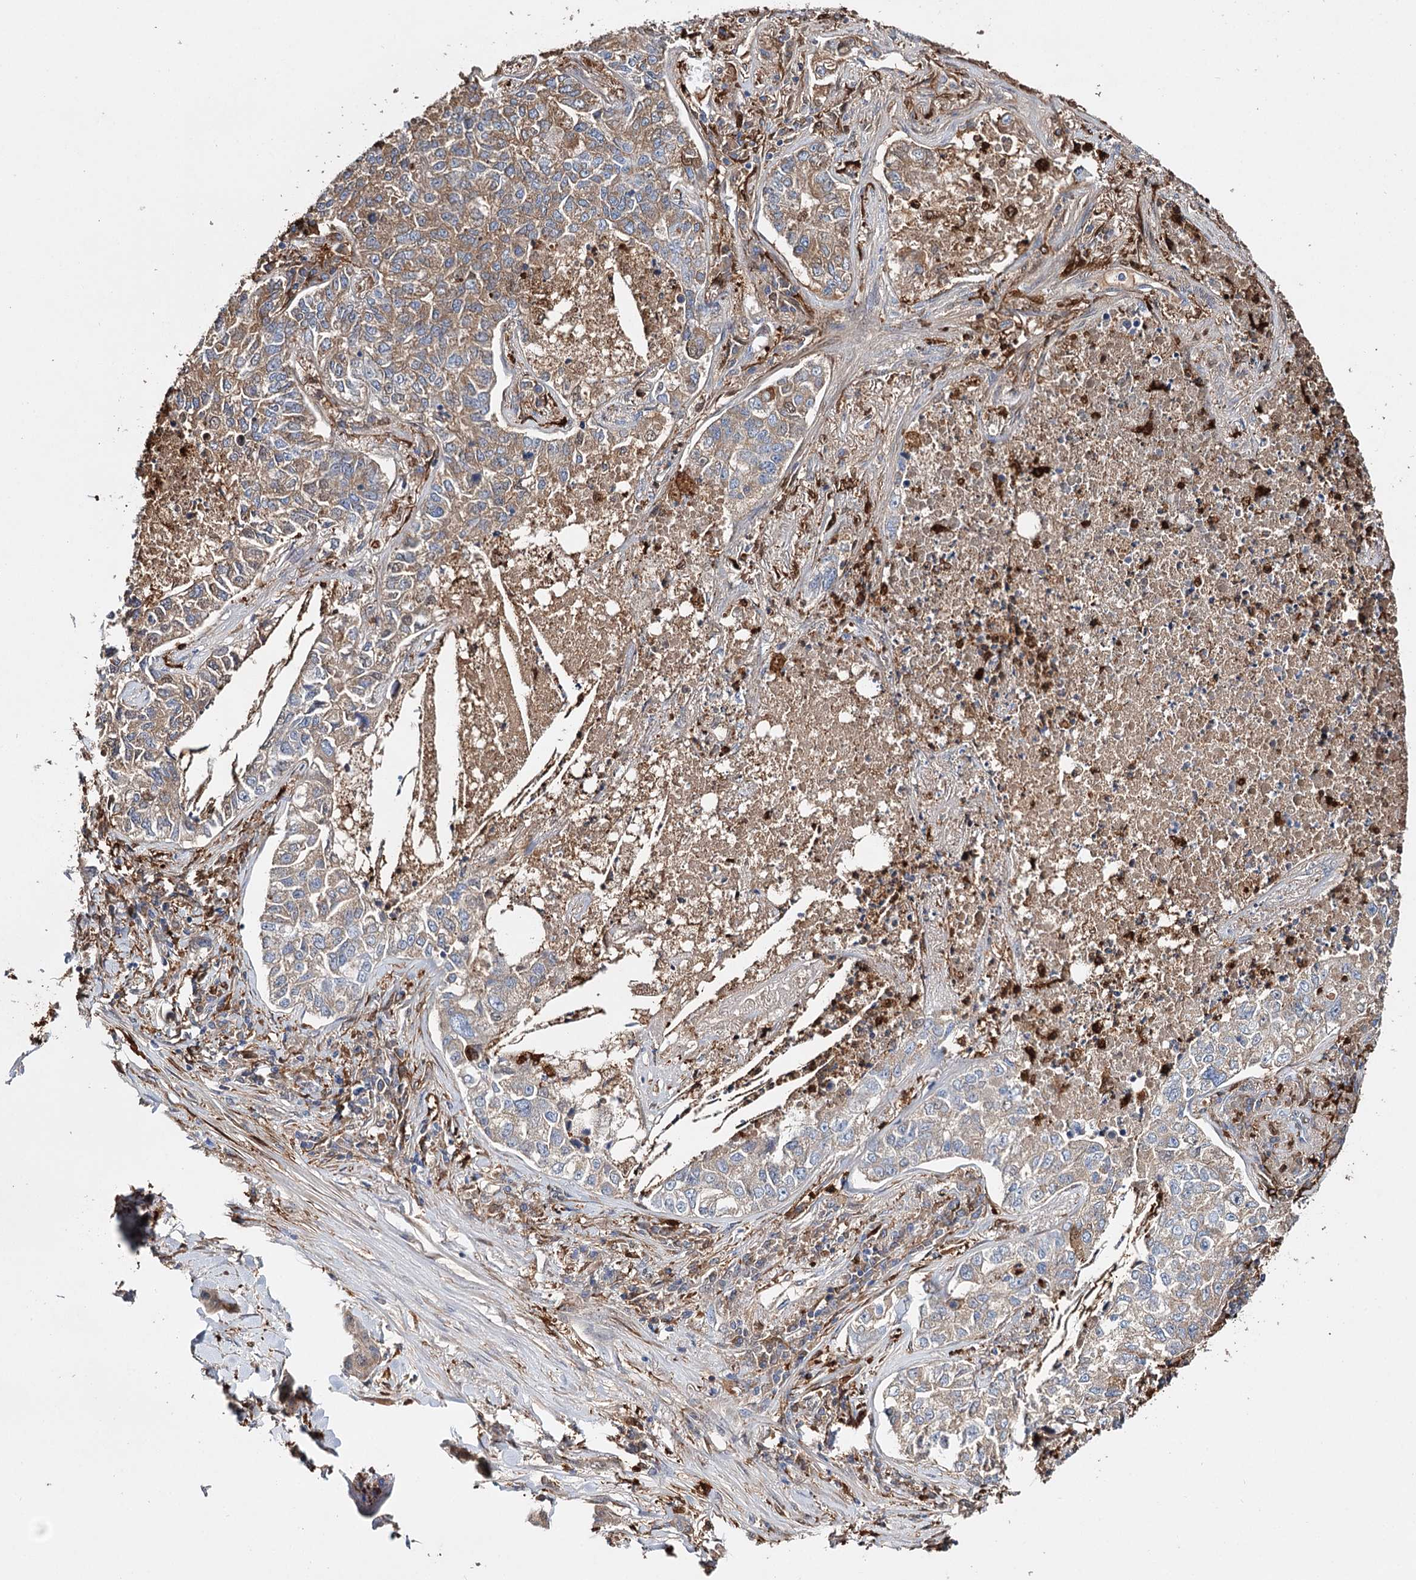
{"staining": {"intensity": "moderate", "quantity": ">75%", "location": "cytoplasmic/membranous"}, "tissue": "lung cancer", "cell_type": "Tumor cells", "image_type": "cancer", "snomed": [{"axis": "morphology", "description": "Adenocarcinoma, NOS"}, {"axis": "topography", "description": "Lung"}], "caption": "Lung cancer stained with a brown dye shows moderate cytoplasmic/membranous positive staining in approximately >75% of tumor cells.", "gene": "CFAP46", "patient": {"sex": "male", "age": 49}}